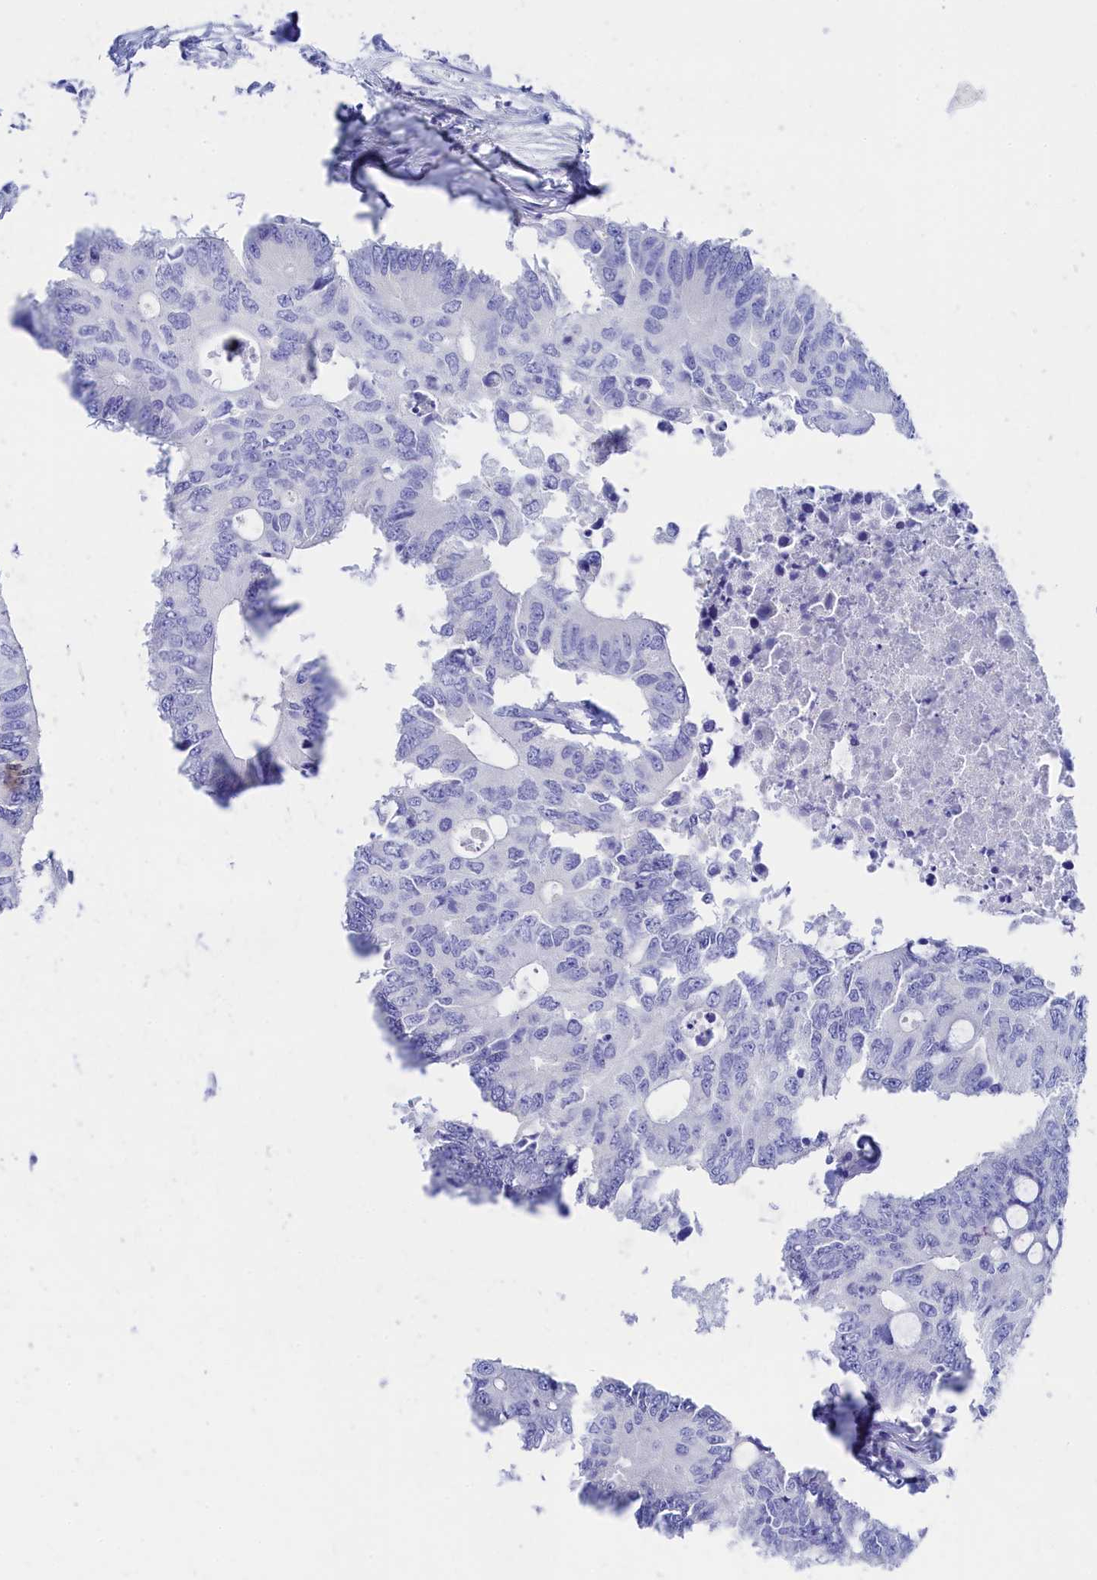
{"staining": {"intensity": "negative", "quantity": "none", "location": "none"}, "tissue": "colorectal cancer", "cell_type": "Tumor cells", "image_type": "cancer", "snomed": [{"axis": "morphology", "description": "Adenocarcinoma, NOS"}, {"axis": "topography", "description": "Colon"}], "caption": "This is a image of immunohistochemistry staining of colorectal cancer, which shows no expression in tumor cells.", "gene": "TRIM10", "patient": {"sex": "male", "age": 71}}